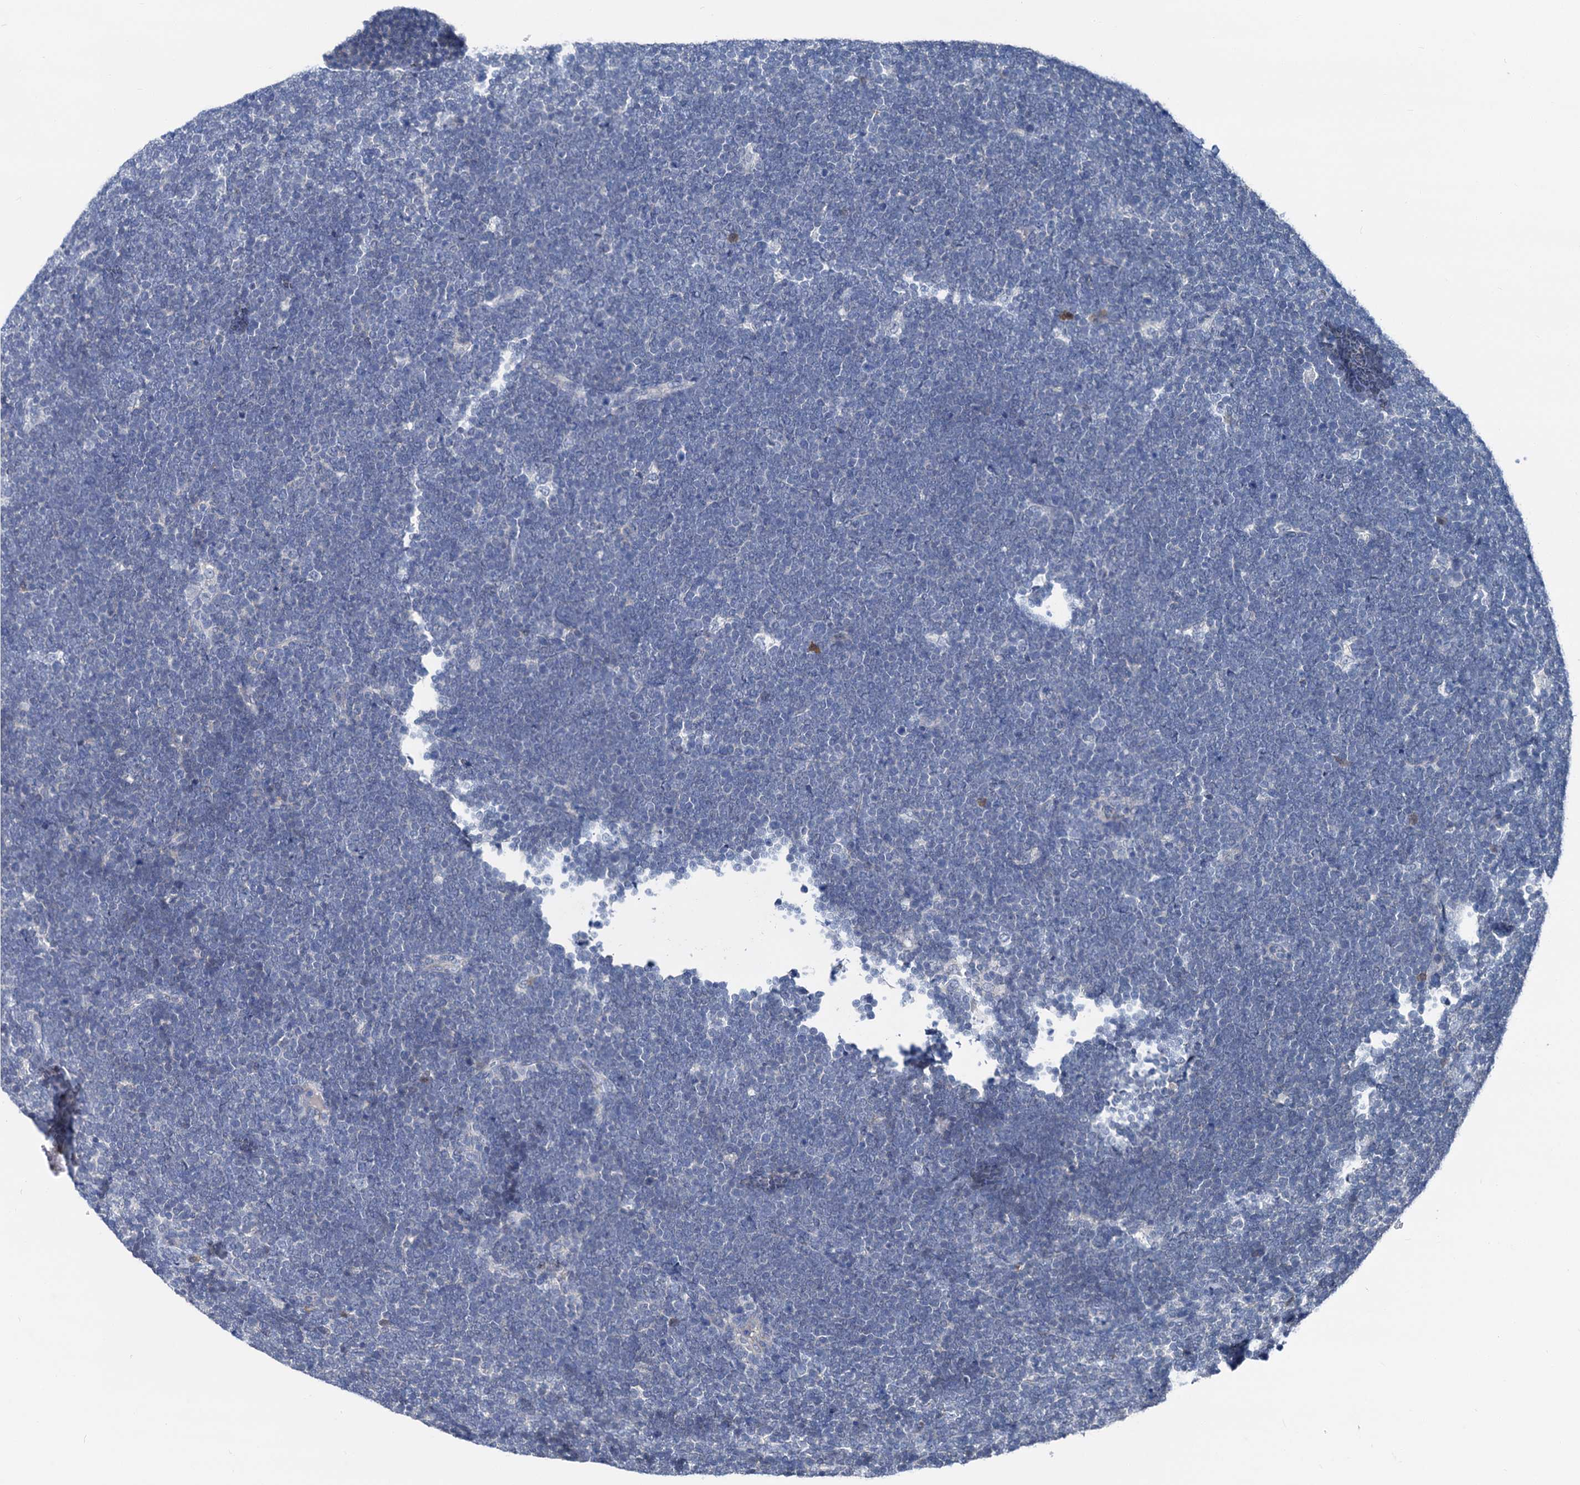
{"staining": {"intensity": "negative", "quantity": "none", "location": "none"}, "tissue": "lymphoma", "cell_type": "Tumor cells", "image_type": "cancer", "snomed": [{"axis": "morphology", "description": "Malignant lymphoma, non-Hodgkin's type, High grade"}, {"axis": "topography", "description": "Lymph node"}], "caption": "The histopathology image shows no significant staining in tumor cells of malignant lymphoma, non-Hodgkin's type (high-grade).", "gene": "GLO1", "patient": {"sex": "male", "age": 13}}